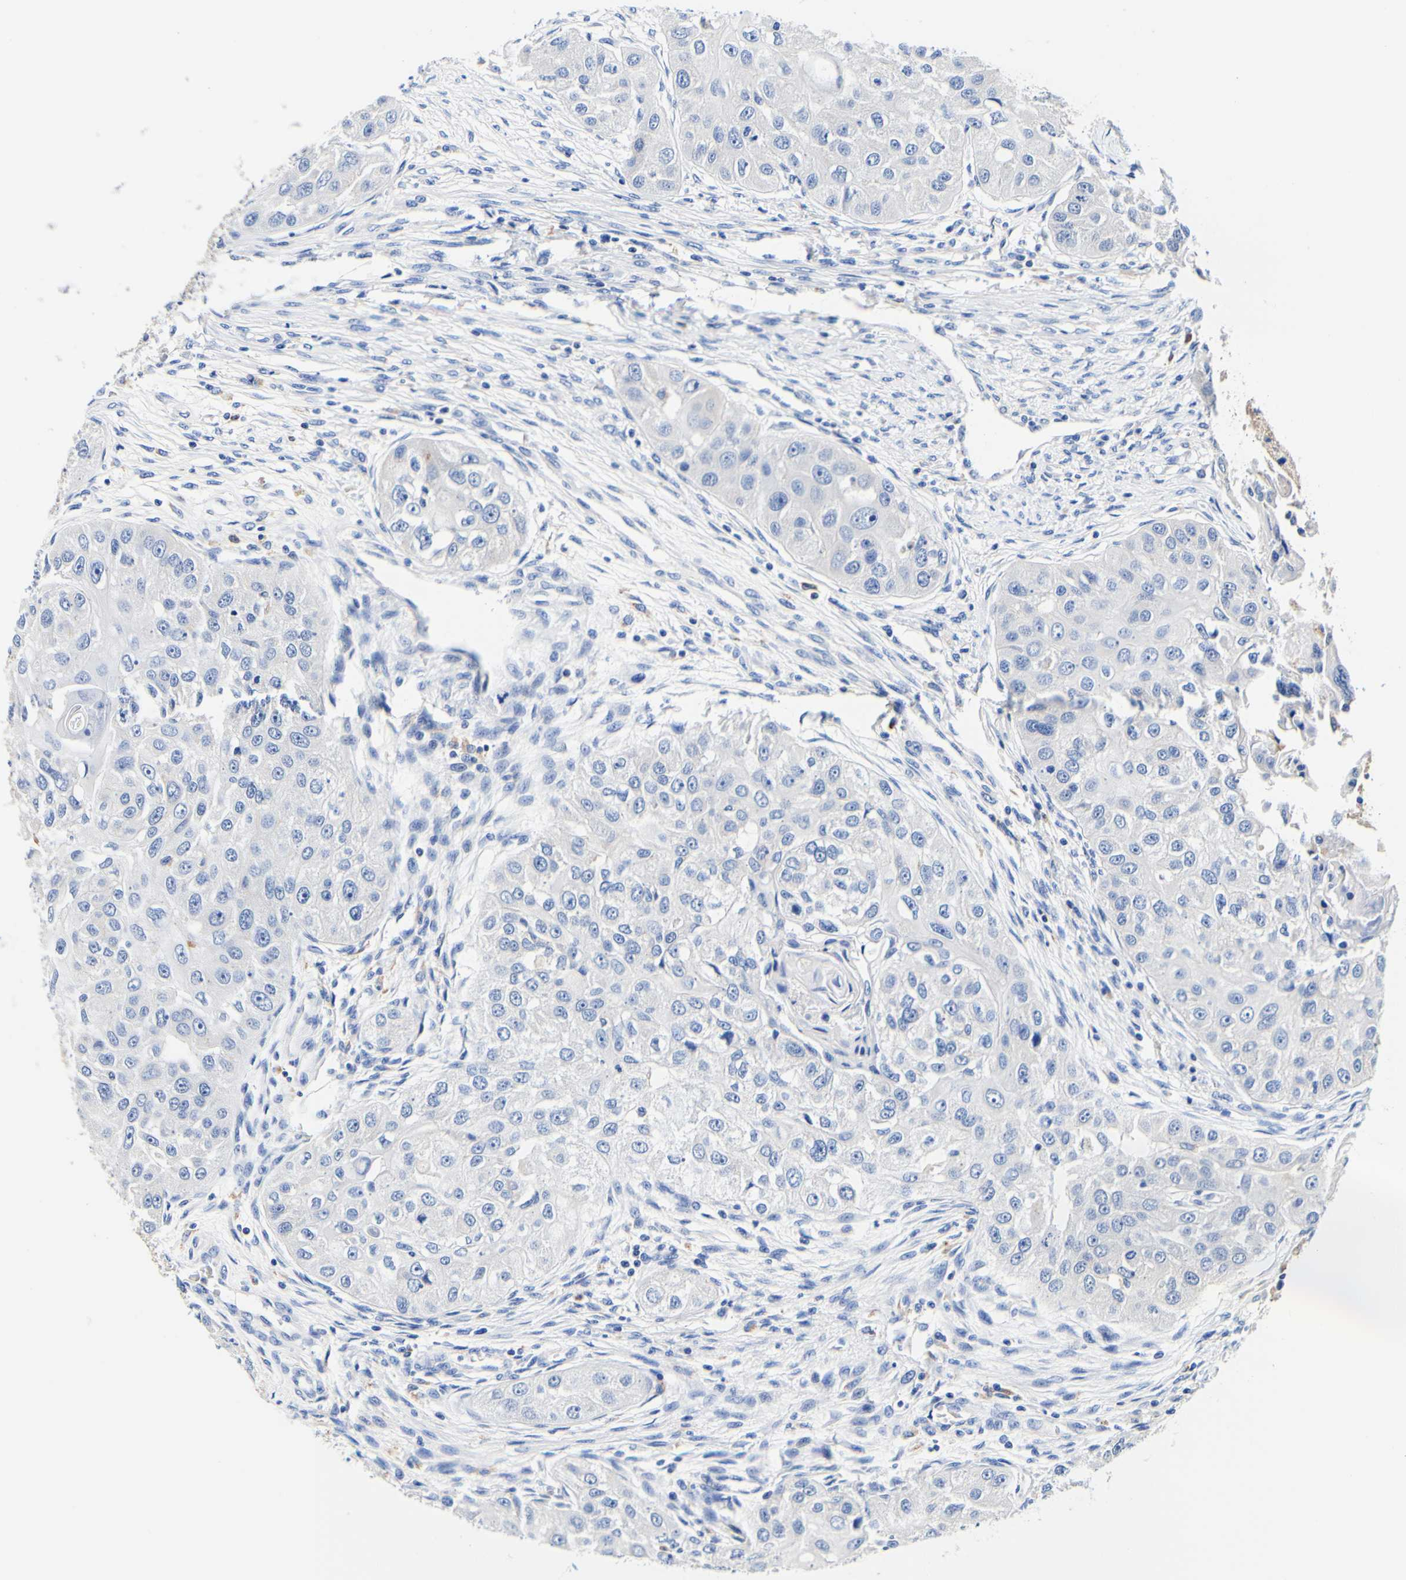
{"staining": {"intensity": "negative", "quantity": "none", "location": "none"}, "tissue": "head and neck cancer", "cell_type": "Tumor cells", "image_type": "cancer", "snomed": [{"axis": "morphology", "description": "Normal tissue, NOS"}, {"axis": "morphology", "description": "Squamous cell carcinoma, NOS"}, {"axis": "topography", "description": "Skeletal muscle"}, {"axis": "topography", "description": "Head-Neck"}], "caption": "Immunohistochemical staining of human head and neck squamous cell carcinoma reveals no significant staining in tumor cells. The staining was performed using DAB to visualize the protein expression in brown, while the nuclei were stained in blue with hematoxylin (Magnification: 20x).", "gene": "CAMK4", "patient": {"sex": "male", "age": 51}}